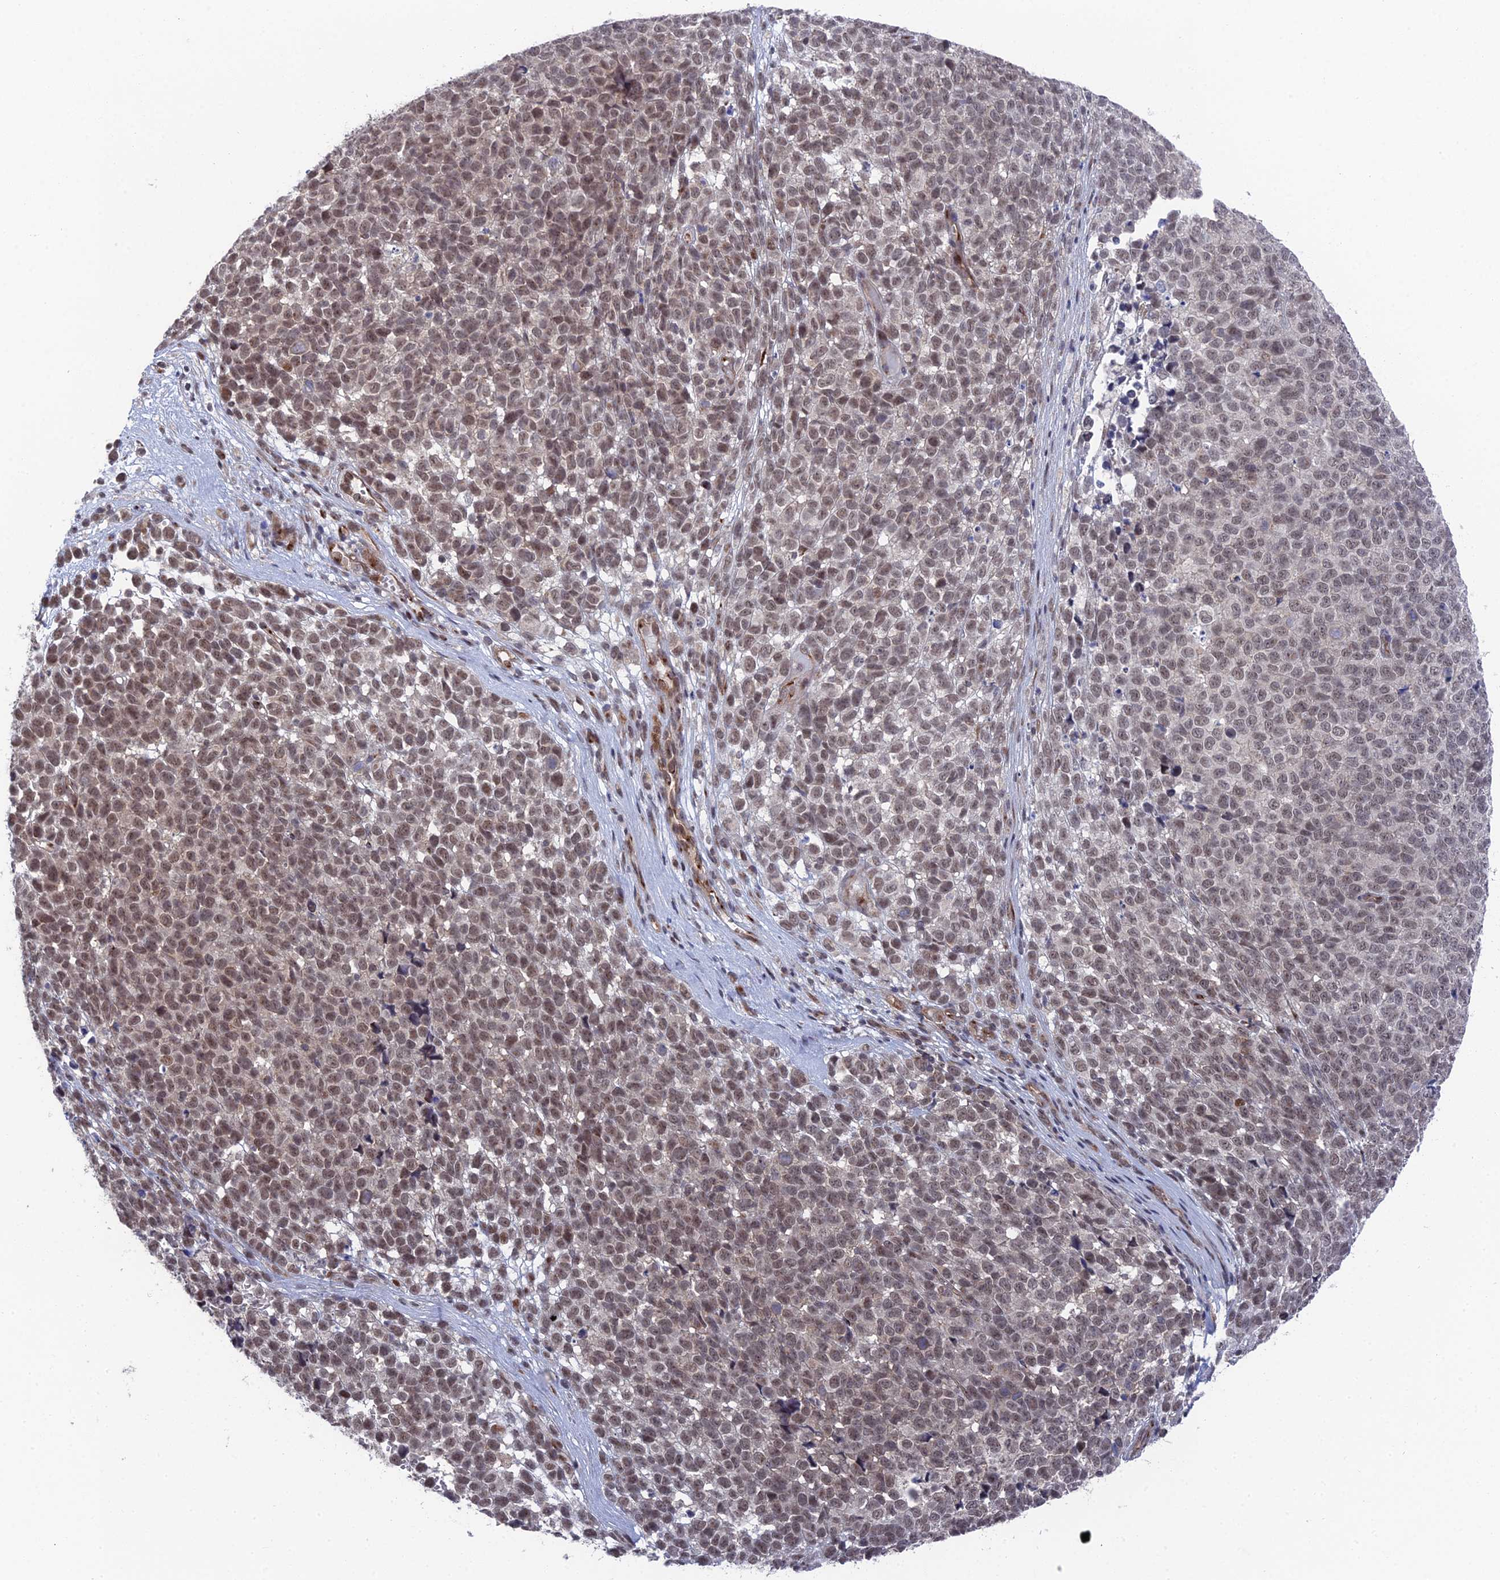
{"staining": {"intensity": "moderate", "quantity": ">75%", "location": "nuclear"}, "tissue": "melanoma", "cell_type": "Tumor cells", "image_type": "cancer", "snomed": [{"axis": "morphology", "description": "Malignant melanoma, NOS"}, {"axis": "topography", "description": "Nose, NOS"}], "caption": "Malignant melanoma was stained to show a protein in brown. There is medium levels of moderate nuclear staining in about >75% of tumor cells.", "gene": "FHIP2A", "patient": {"sex": "female", "age": 48}}